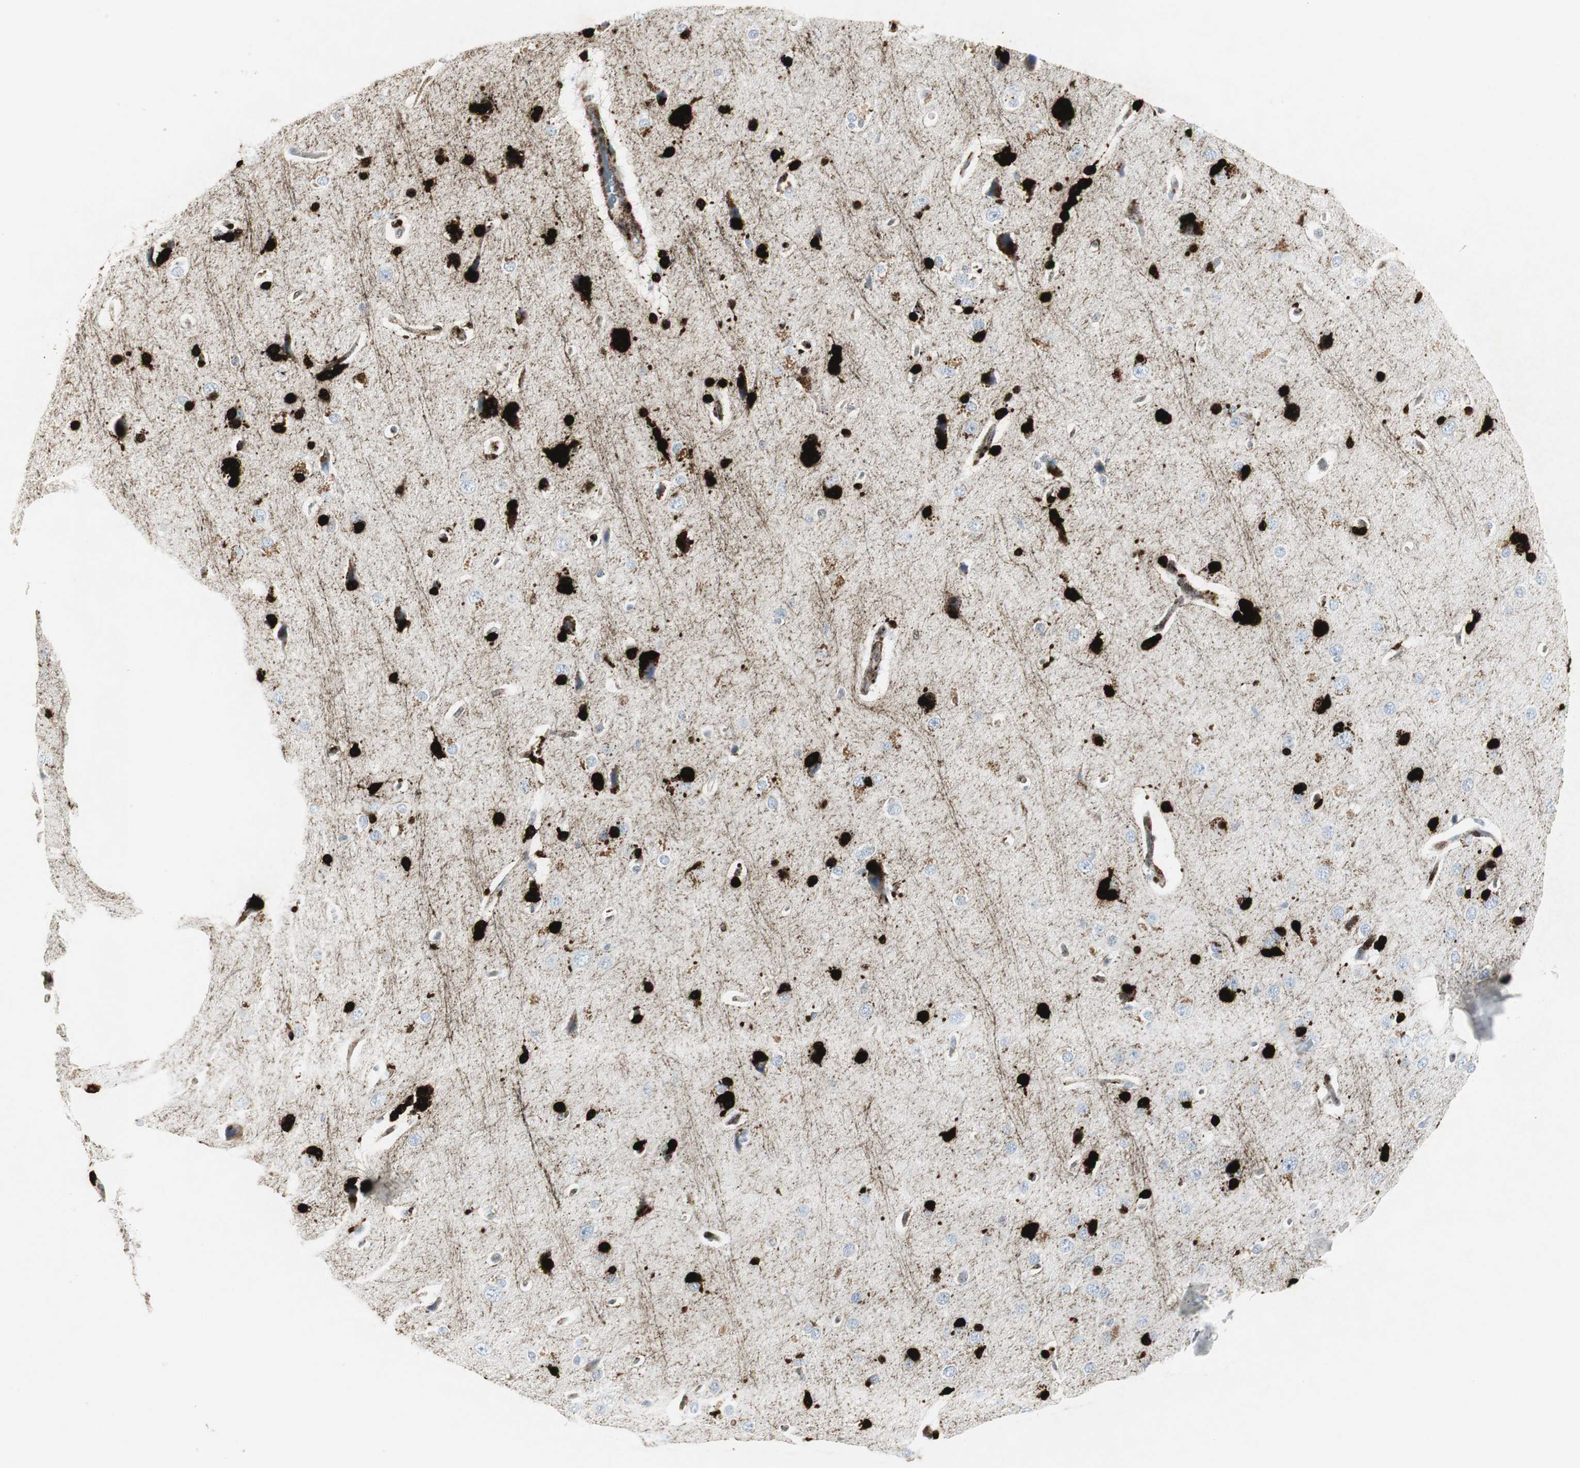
{"staining": {"intensity": "moderate", "quantity": ">75%", "location": "cytoplasmic/membranous"}, "tissue": "cerebral cortex", "cell_type": "Endothelial cells", "image_type": "normal", "snomed": [{"axis": "morphology", "description": "Normal tissue, NOS"}, {"axis": "topography", "description": "Cerebral cortex"}], "caption": "An IHC histopathology image of unremarkable tissue is shown. Protein staining in brown highlights moderate cytoplasmic/membranous positivity in cerebral cortex within endothelial cells.", "gene": "PPP1R14A", "patient": {"sex": "male", "age": 62}}